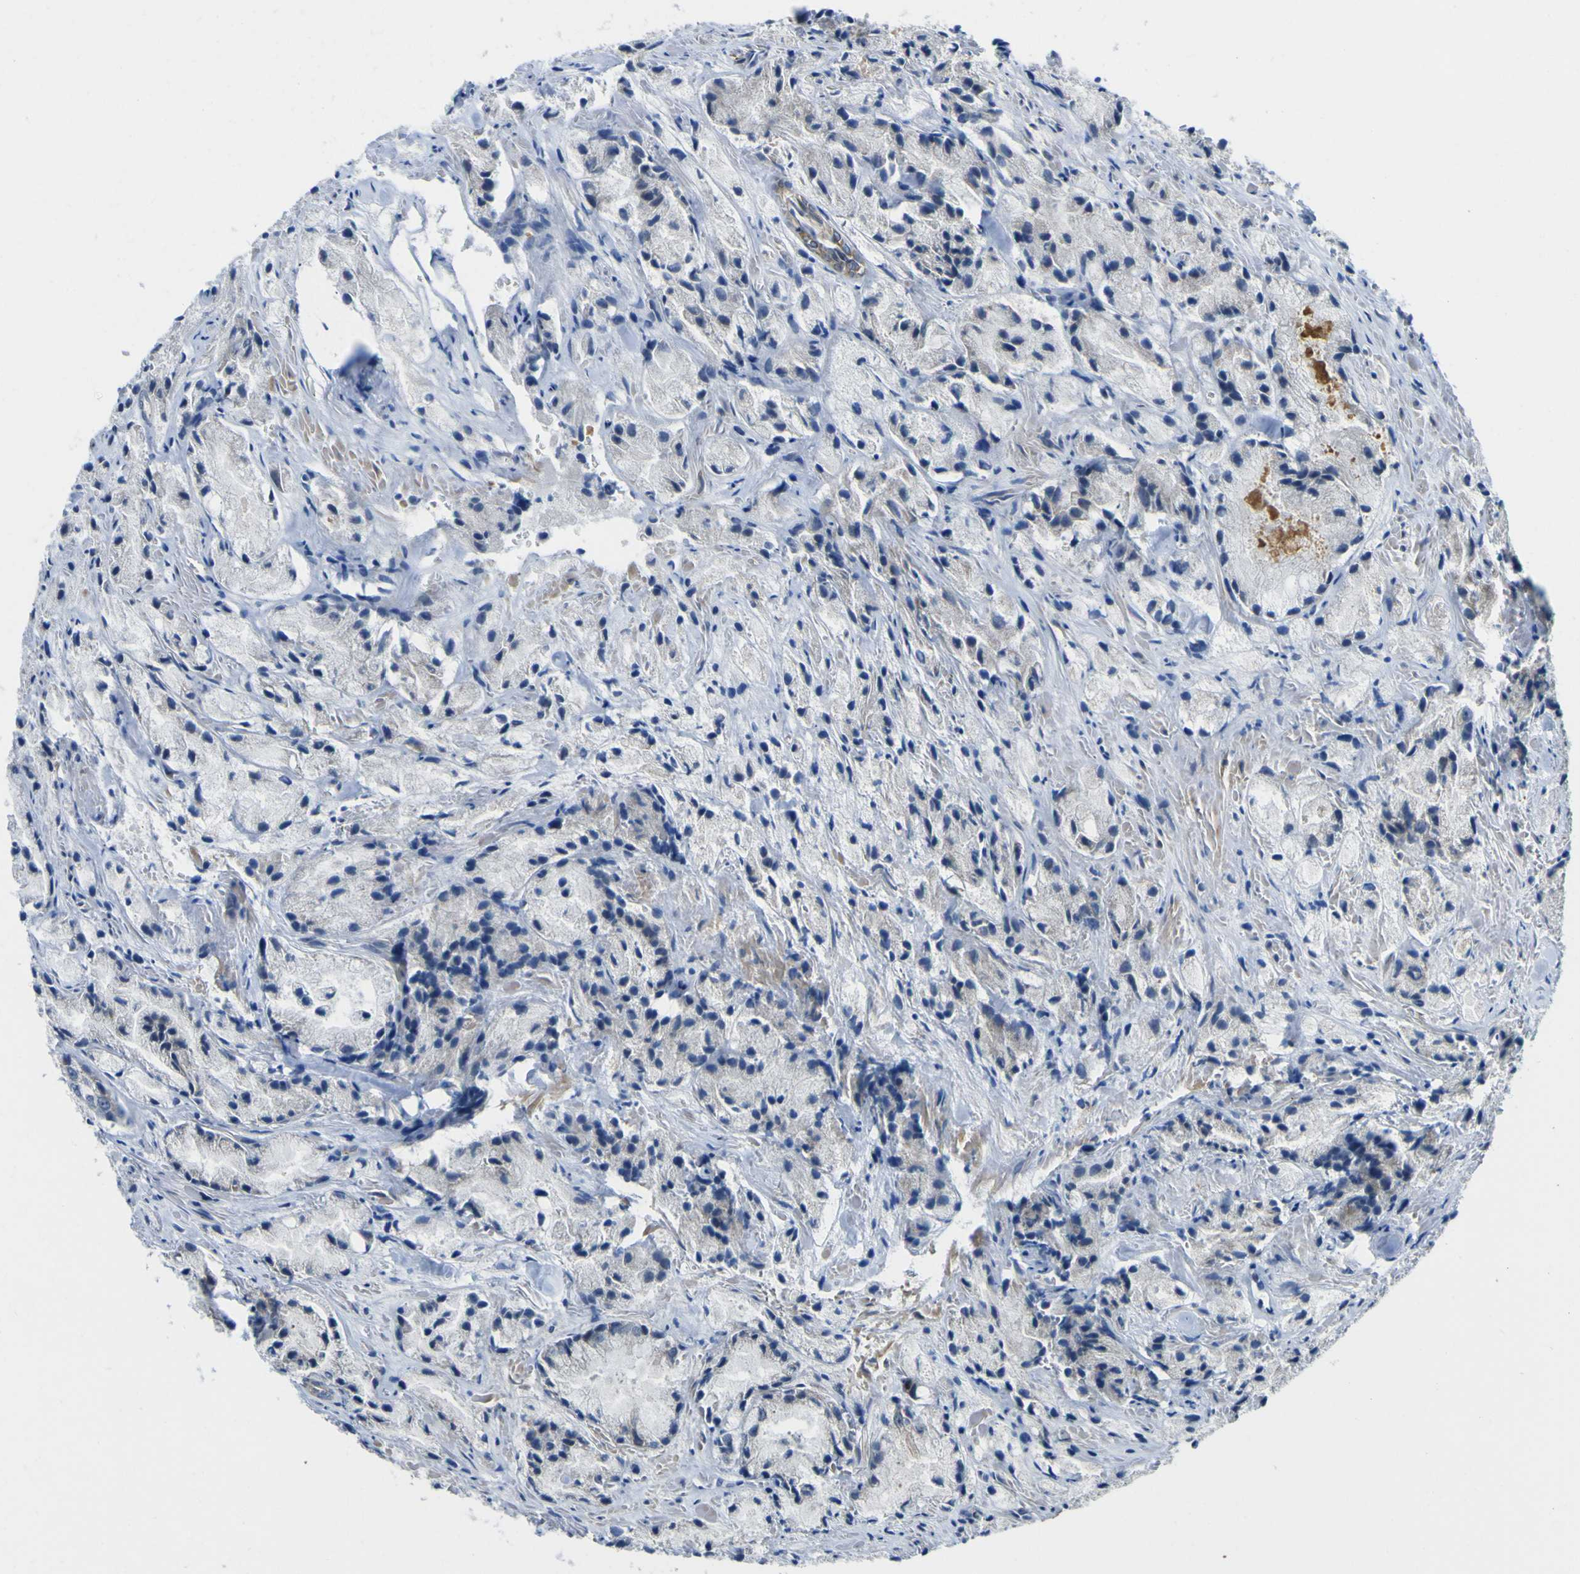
{"staining": {"intensity": "negative", "quantity": "none", "location": "none"}, "tissue": "prostate cancer", "cell_type": "Tumor cells", "image_type": "cancer", "snomed": [{"axis": "morphology", "description": "Adenocarcinoma, Low grade"}, {"axis": "topography", "description": "Prostate"}], "caption": "Human prostate adenocarcinoma (low-grade) stained for a protein using IHC displays no staining in tumor cells.", "gene": "KDM7A", "patient": {"sex": "male", "age": 64}}